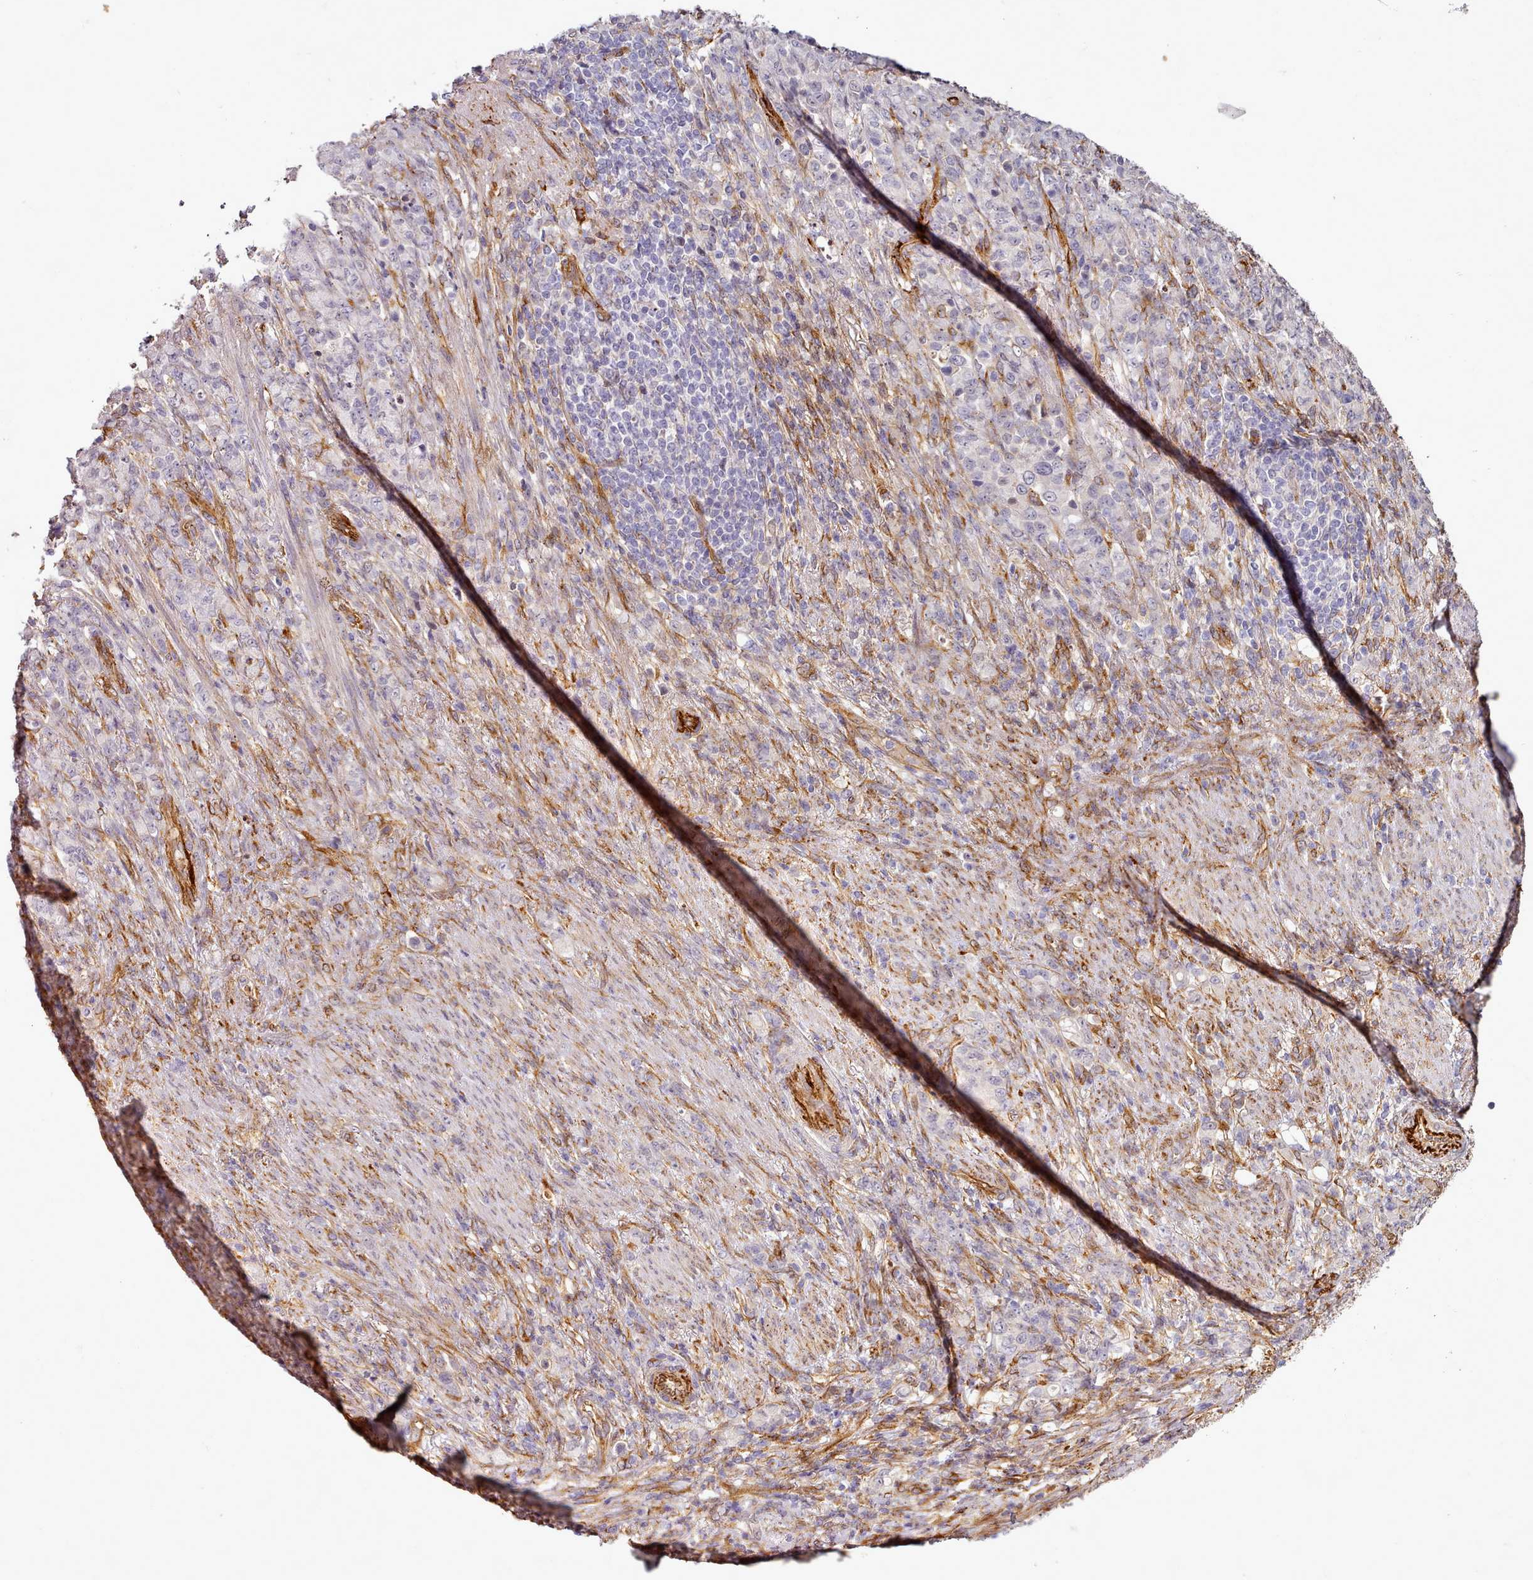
{"staining": {"intensity": "negative", "quantity": "none", "location": "none"}, "tissue": "stomach cancer", "cell_type": "Tumor cells", "image_type": "cancer", "snomed": [{"axis": "morphology", "description": "Adenocarcinoma, NOS"}, {"axis": "topography", "description": "Stomach"}], "caption": "High magnification brightfield microscopy of stomach cancer stained with DAB (brown) and counterstained with hematoxylin (blue): tumor cells show no significant positivity.", "gene": "C1QTNF5", "patient": {"sex": "female", "age": 79}}